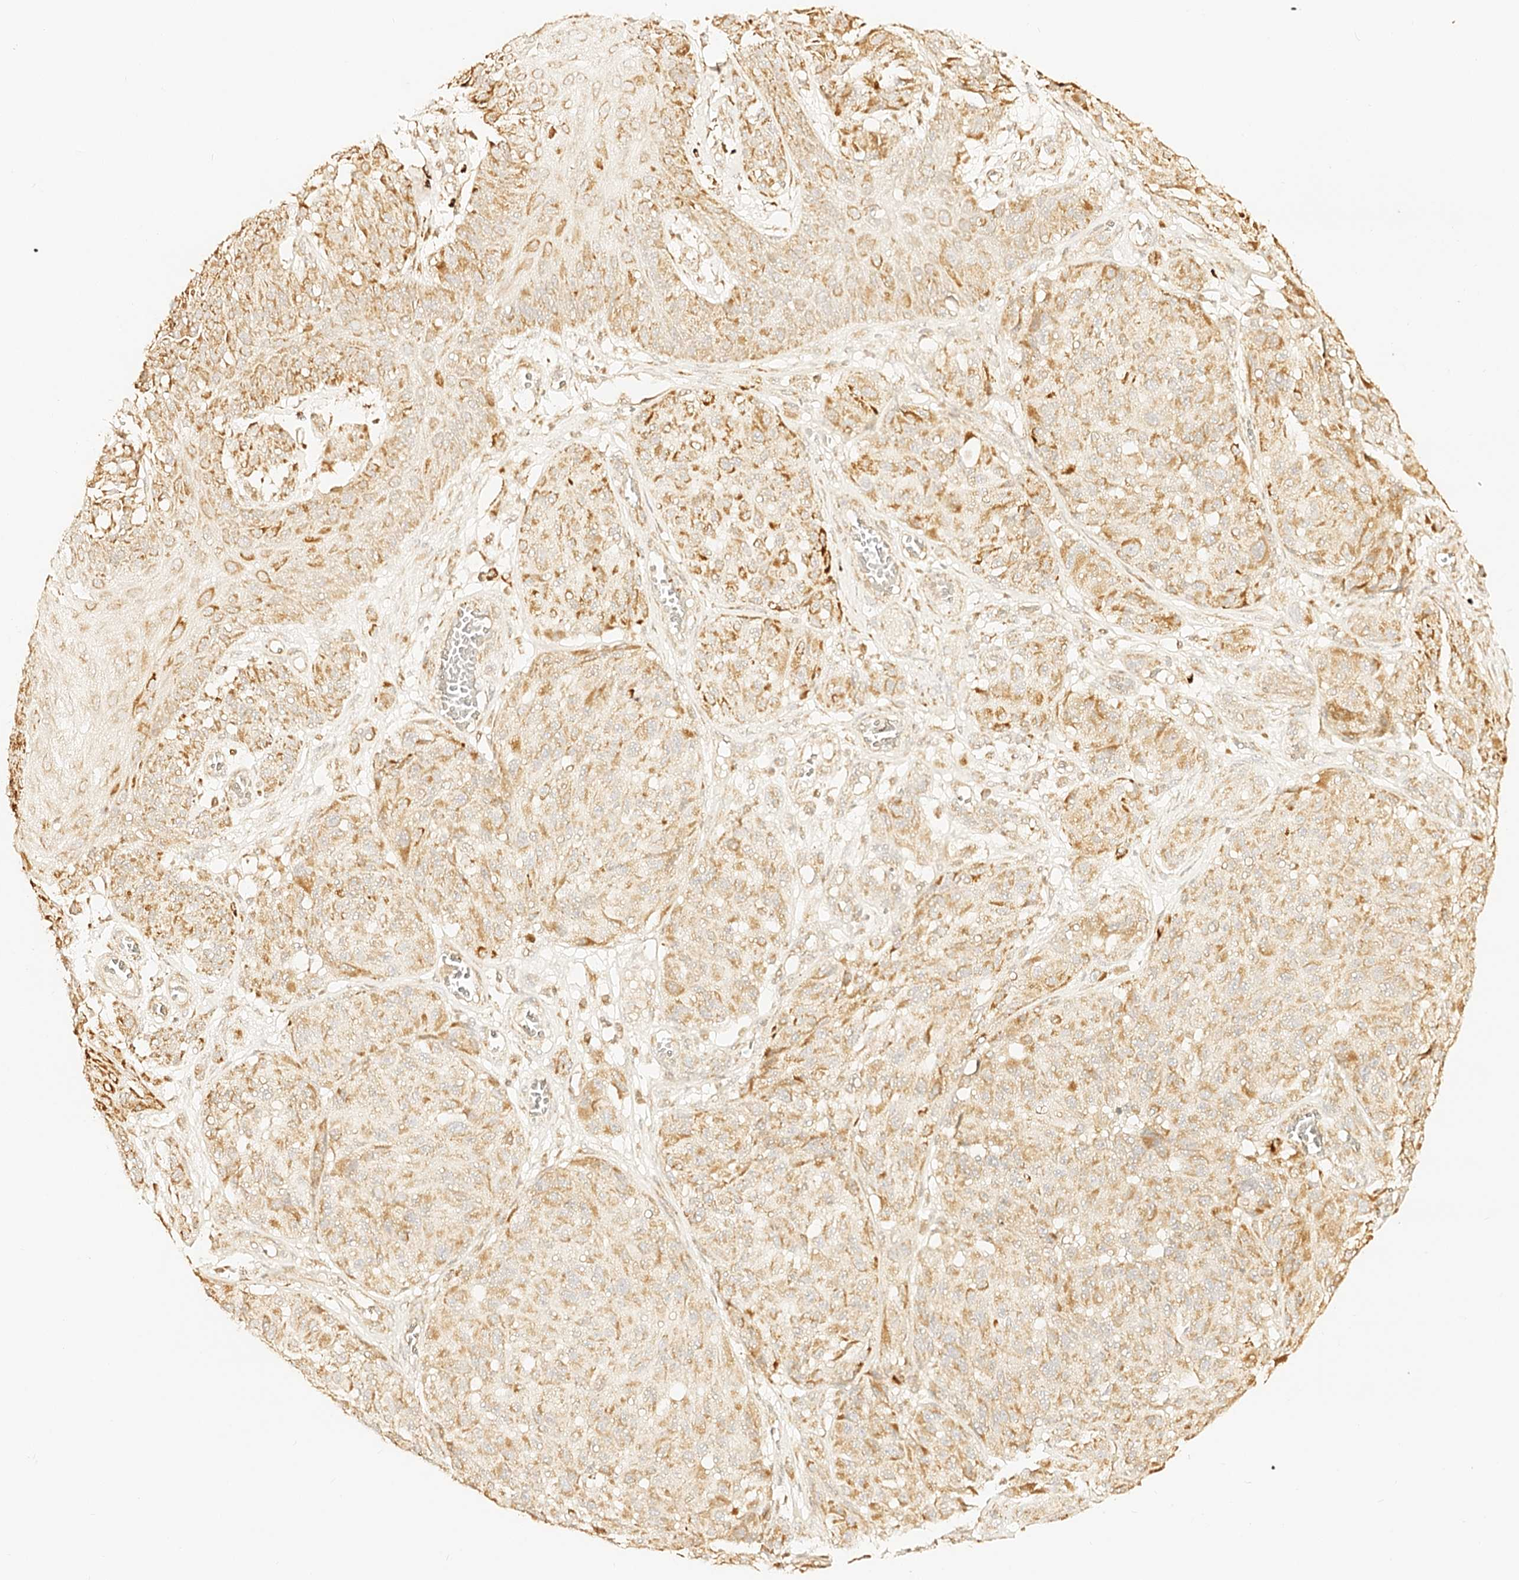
{"staining": {"intensity": "moderate", "quantity": "25%-75%", "location": "cytoplasmic/membranous"}, "tissue": "melanoma", "cell_type": "Tumor cells", "image_type": "cancer", "snomed": [{"axis": "morphology", "description": "Malignant melanoma, NOS"}, {"axis": "topography", "description": "Skin"}], "caption": "Brown immunohistochemical staining in malignant melanoma exhibits moderate cytoplasmic/membranous staining in about 25%-75% of tumor cells. (DAB (3,3'-diaminobenzidine) IHC with brightfield microscopy, high magnification).", "gene": "MAOB", "patient": {"sex": "male", "age": 83}}